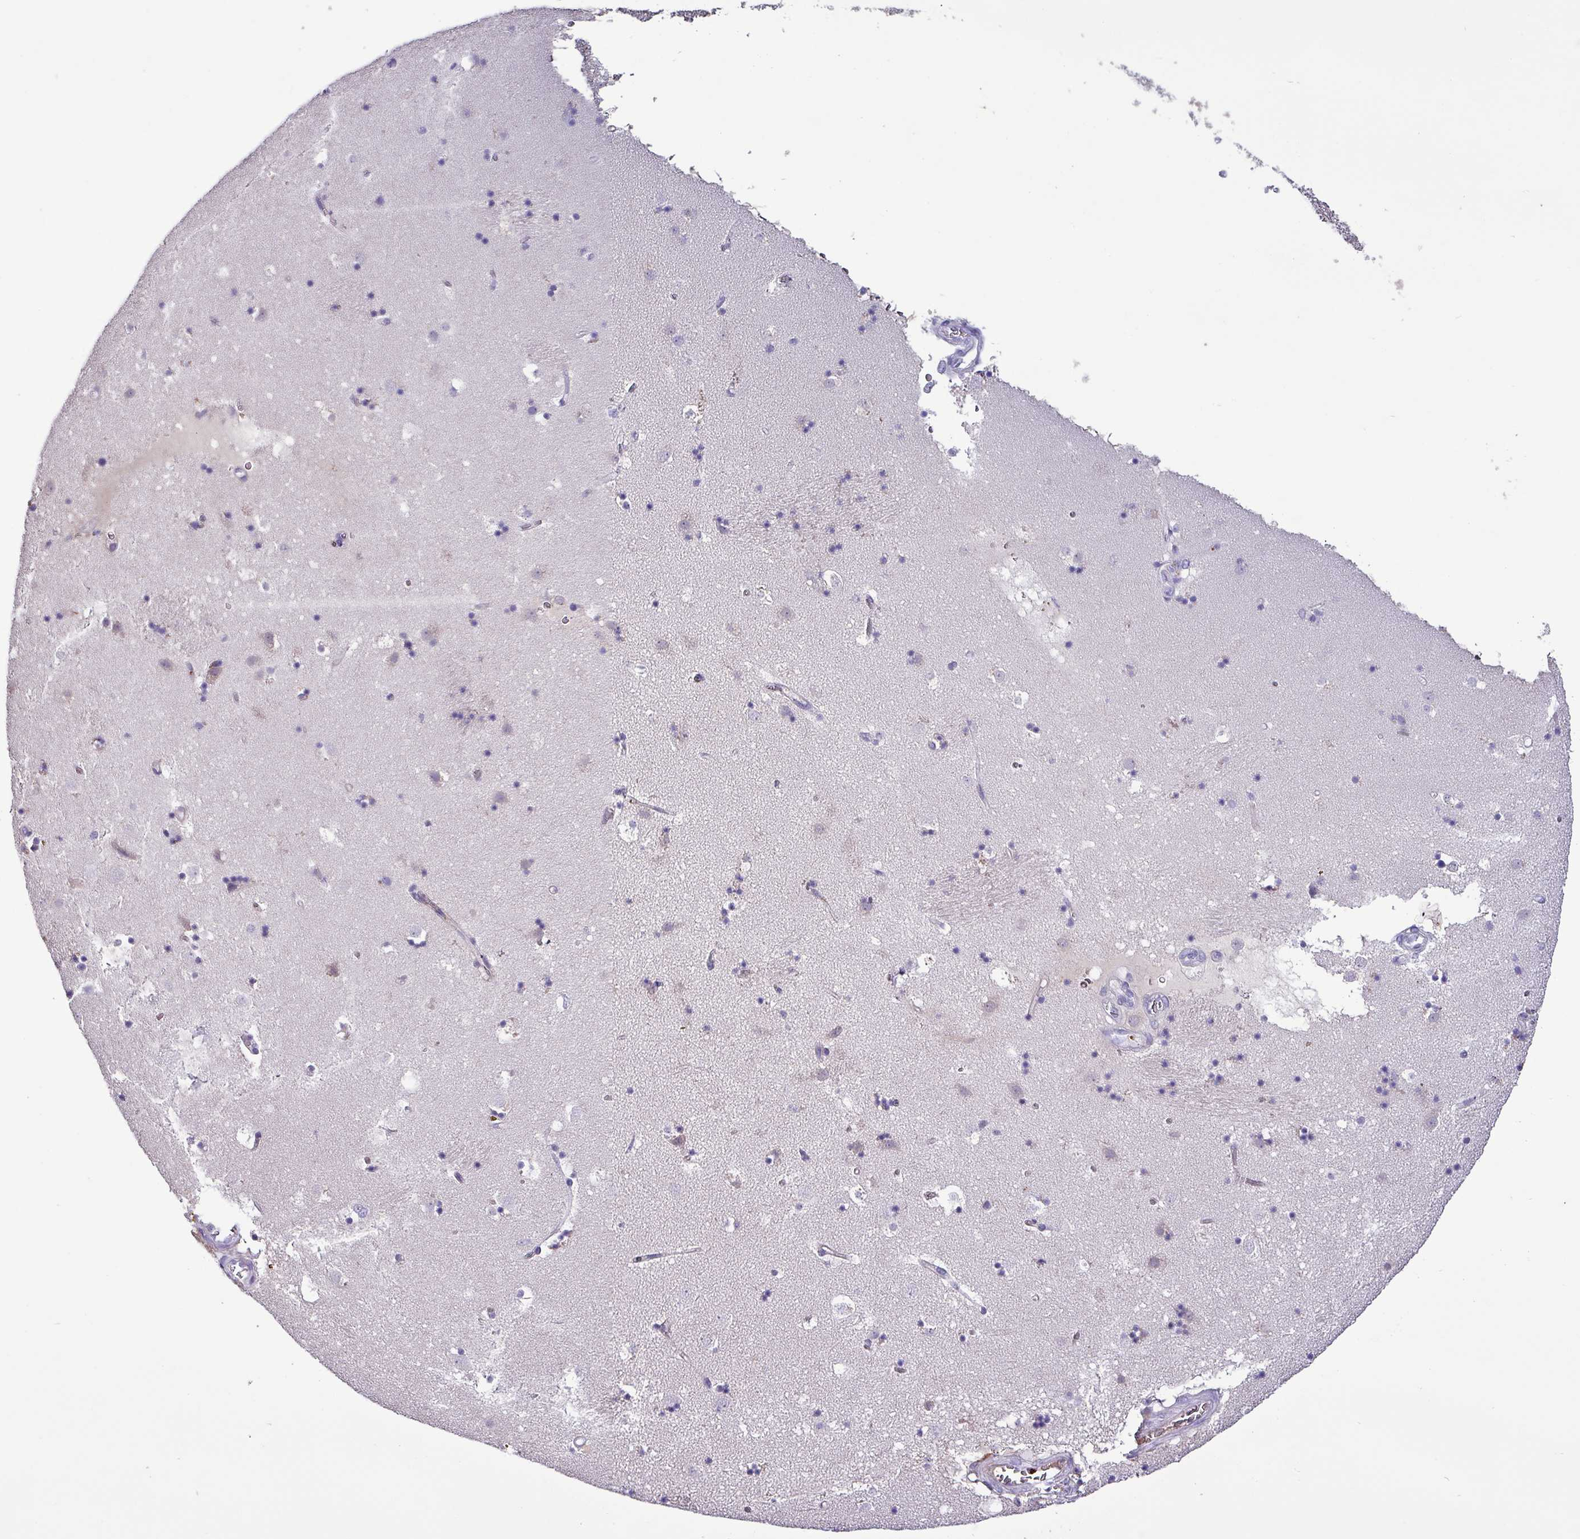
{"staining": {"intensity": "negative", "quantity": "none", "location": "none"}, "tissue": "caudate", "cell_type": "Glial cells", "image_type": "normal", "snomed": [{"axis": "morphology", "description": "Normal tissue, NOS"}, {"axis": "topography", "description": "Lateral ventricle wall"}], "caption": "DAB immunohistochemical staining of benign caudate exhibits no significant expression in glial cells.", "gene": "HPR", "patient": {"sex": "male", "age": 58}}